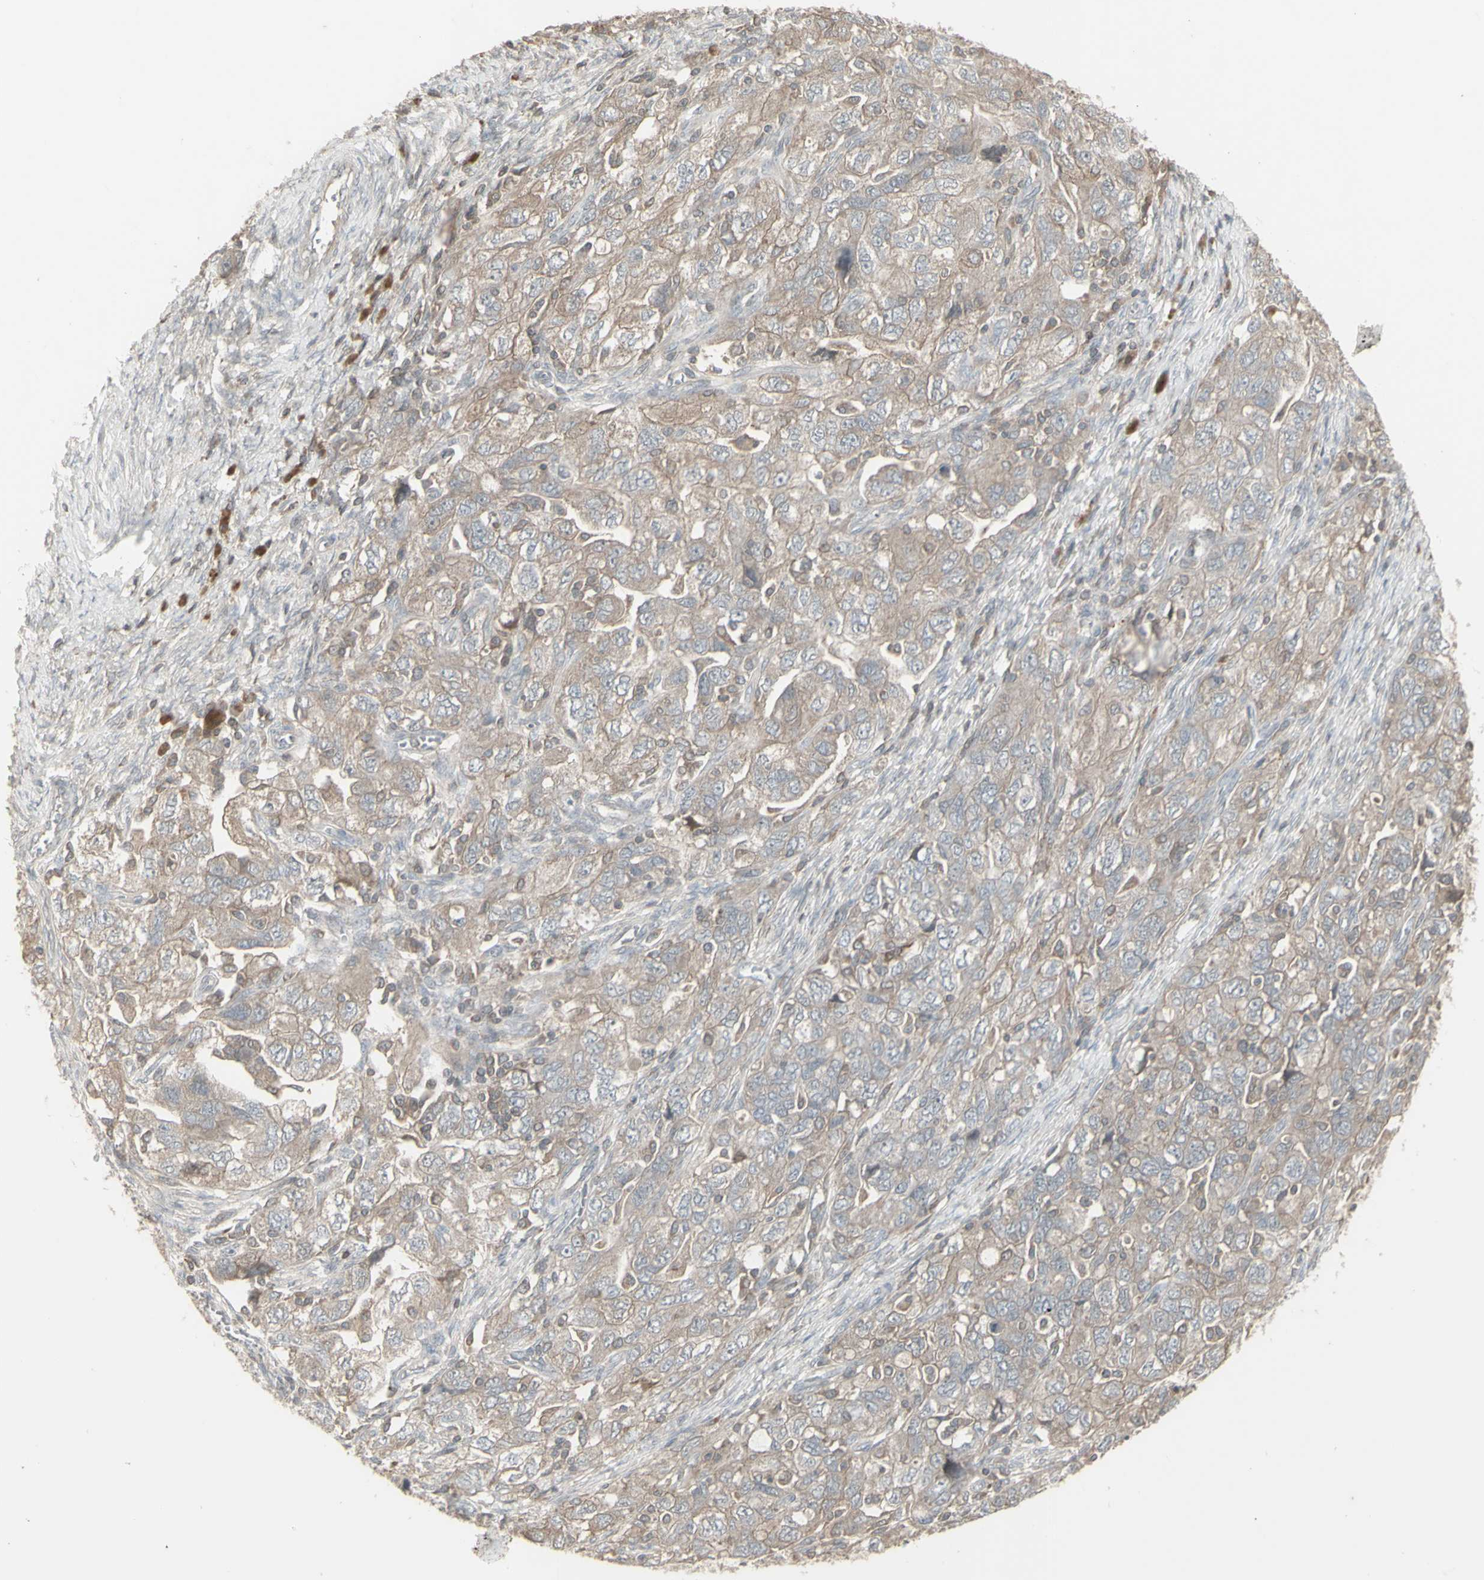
{"staining": {"intensity": "weak", "quantity": "25%-75%", "location": "cytoplasmic/membranous"}, "tissue": "ovarian cancer", "cell_type": "Tumor cells", "image_type": "cancer", "snomed": [{"axis": "morphology", "description": "Carcinoma, NOS"}, {"axis": "morphology", "description": "Cystadenocarcinoma, serous, NOS"}, {"axis": "topography", "description": "Ovary"}], "caption": "Immunohistochemistry photomicrograph of neoplastic tissue: human ovarian cancer stained using immunohistochemistry (IHC) demonstrates low levels of weak protein expression localized specifically in the cytoplasmic/membranous of tumor cells, appearing as a cytoplasmic/membranous brown color.", "gene": "CSK", "patient": {"sex": "female", "age": 69}}